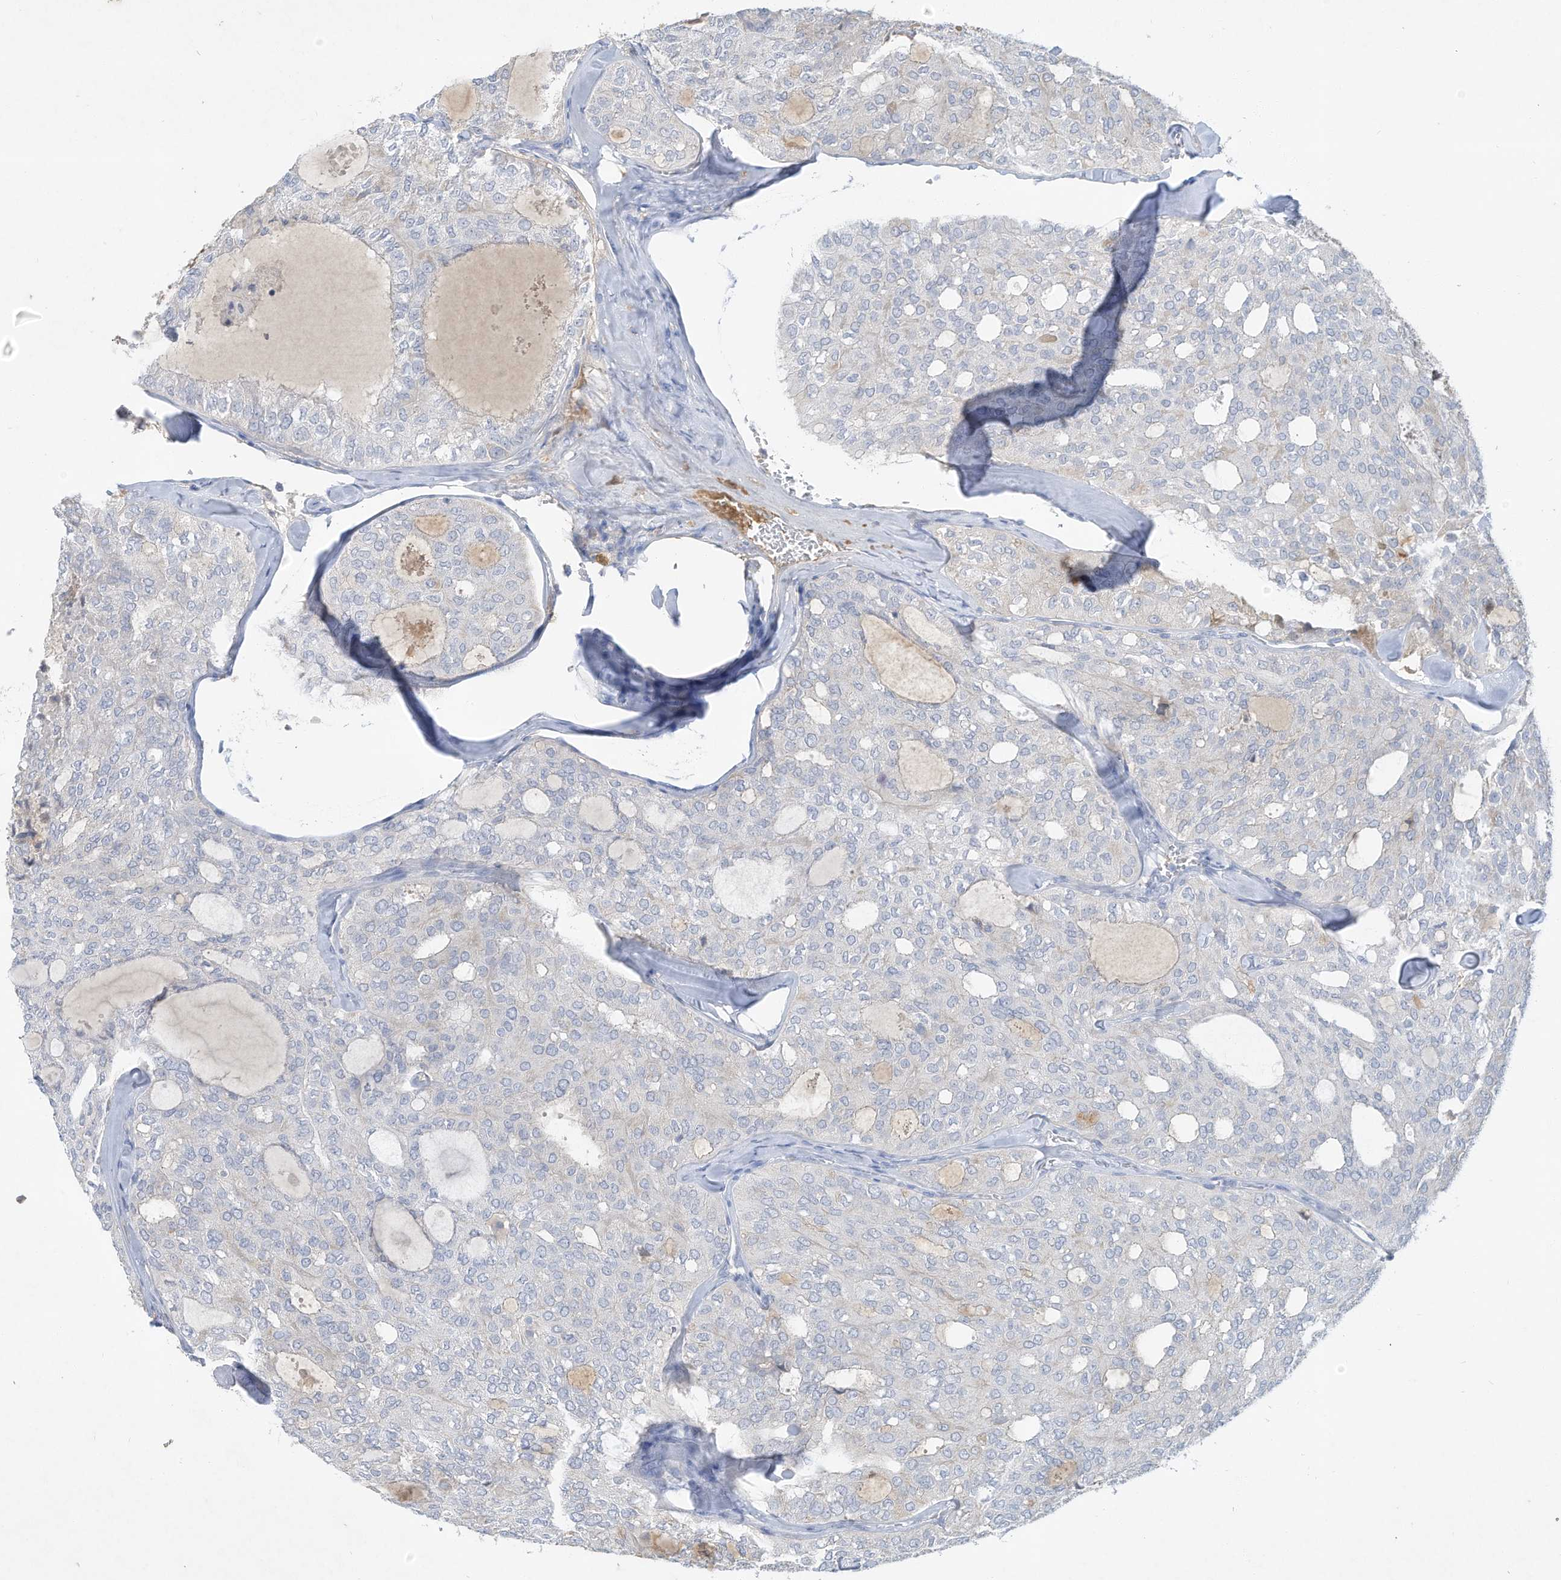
{"staining": {"intensity": "negative", "quantity": "none", "location": "none"}, "tissue": "thyroid cancer", "cell_type": "Tumor cells", "image_type": "cancer", "snomed": [{"axis": "morphology", "description": "Follicular adenoma carcinoma, NOS"}, {"axis": "topography", "description": "Thyroid gland"}], "caption": "Image shows no protein staining in tumor cells of follicular adenoma carcinoma (thyroid) tissue.", "gene": "HAS3", "patient": {"sex": "male", "age": 75}}